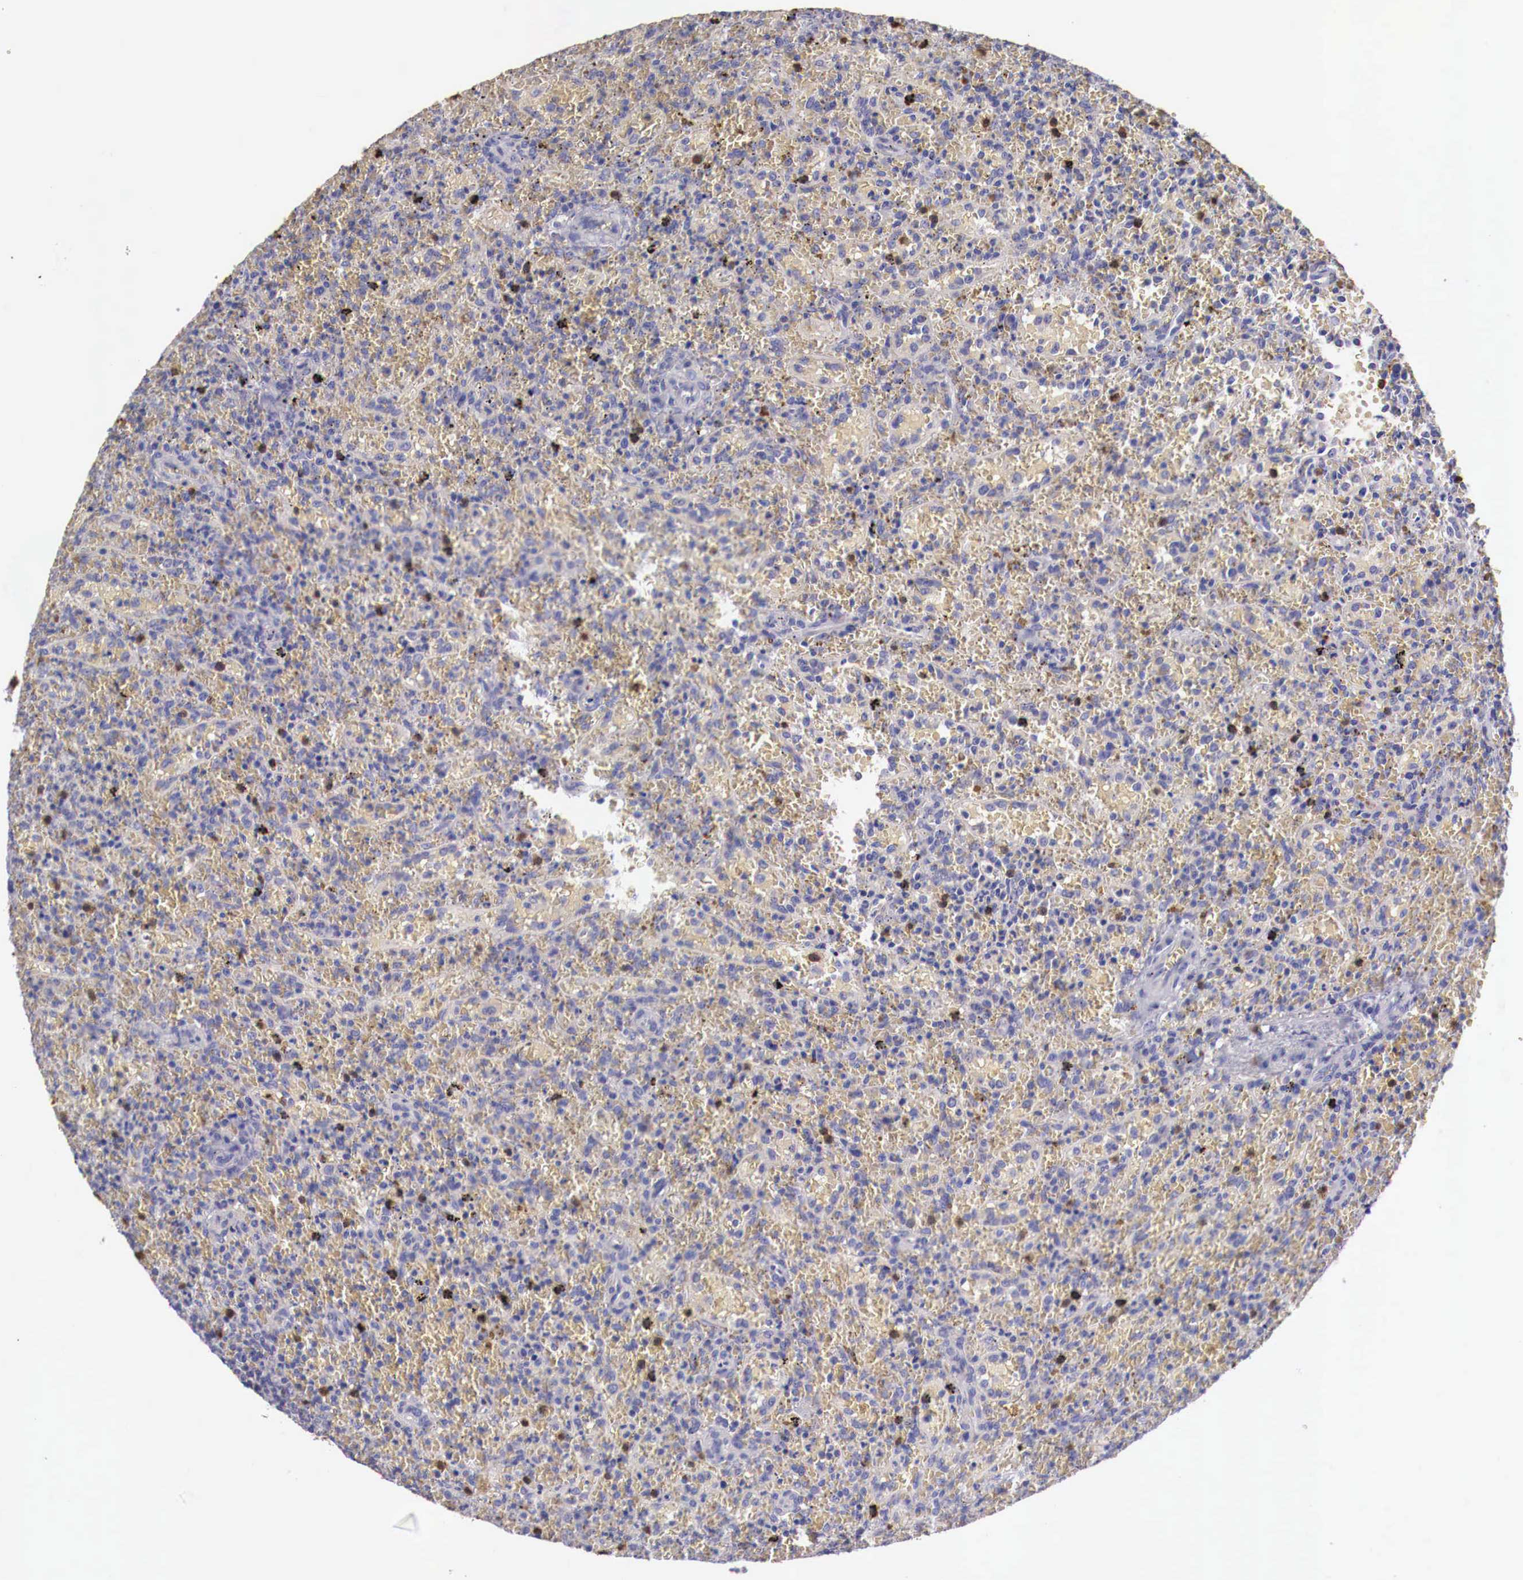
{"staining": {"intensity": "negative", "quantity": "none", "location": "none"}, "tissue": "lymphoma", "cell_type": "Tumor cells", "image_type": "cancer", "snomed": [{"axis": "morphology", "description": "Malignant lymphoma, non-Hodgkin's type, High grade"}, {"axis": "topography", "description": "Spleen"}, {"axis": "topography", "description": "Lymph node"}], "caption": "Immunohistochemistry (IHC) image of neoplastic tissue: human lymphoma stained with DAB displays no significant protein expression in tumor cells.", "gene": "PITPNA", "patient": {"sex": "female", "age": 70}}